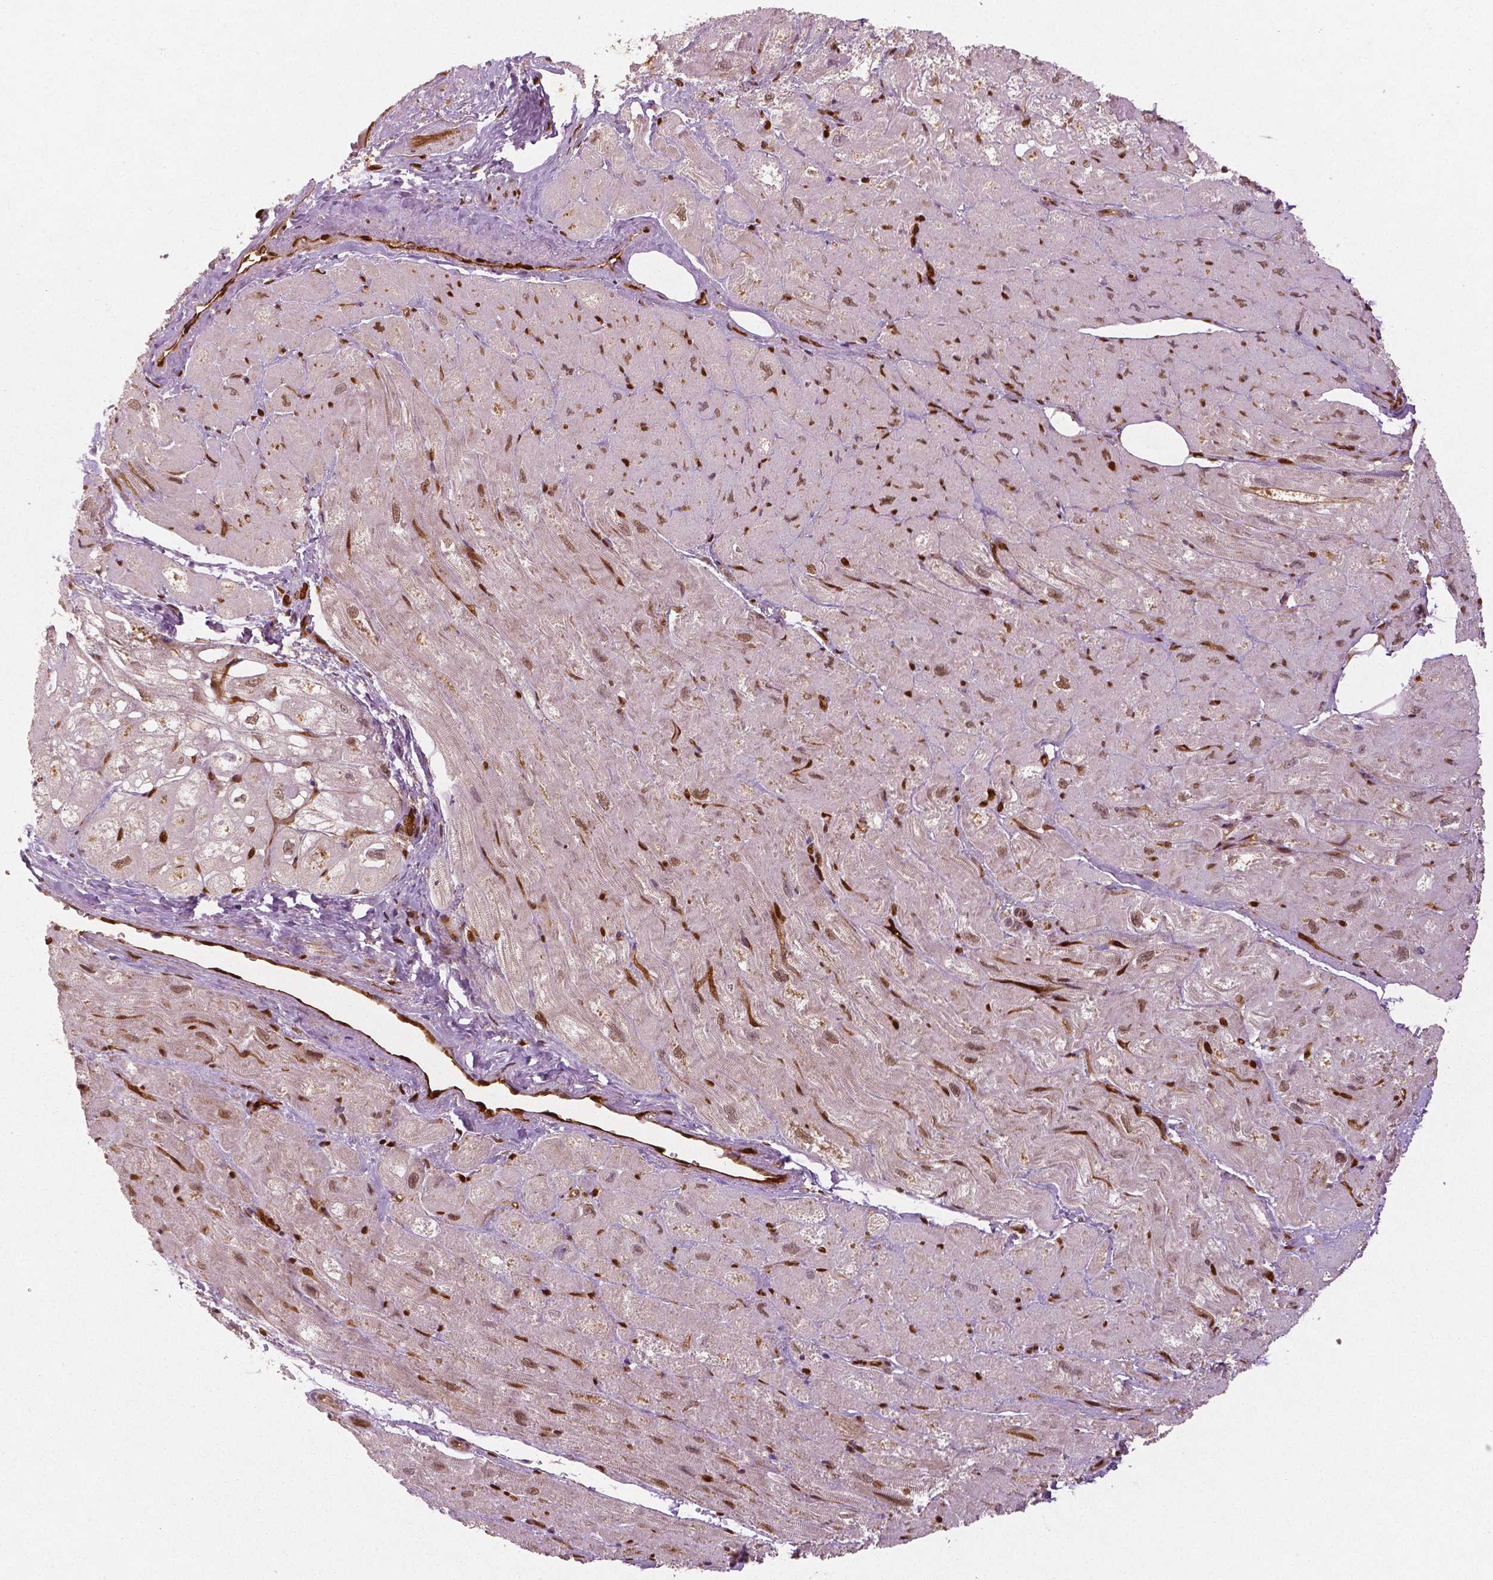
{"staining": {"intensity": "weak", "quantity": ">75%", "location": "nuclear"}, "tissue": "heart muscle", "cell_type": "Cardiomyocytes", "image_type": "normal", "snomed": [{"axis": "morphology", "description": "Normal tissue, NOS"}, {"axis": "topography", "description": "Heart"}], "caption": "A brown stain highlights weak nuclear expression of a protein in cardiomyocytes of unremarkable heart muscle. The protein is stained brown, and the nuclei are stained in blue (DAB IHC with brightfield microscopy, high magnification).", "gene": "WWTR1", "patient": {"sex": "female", "age": 69}}